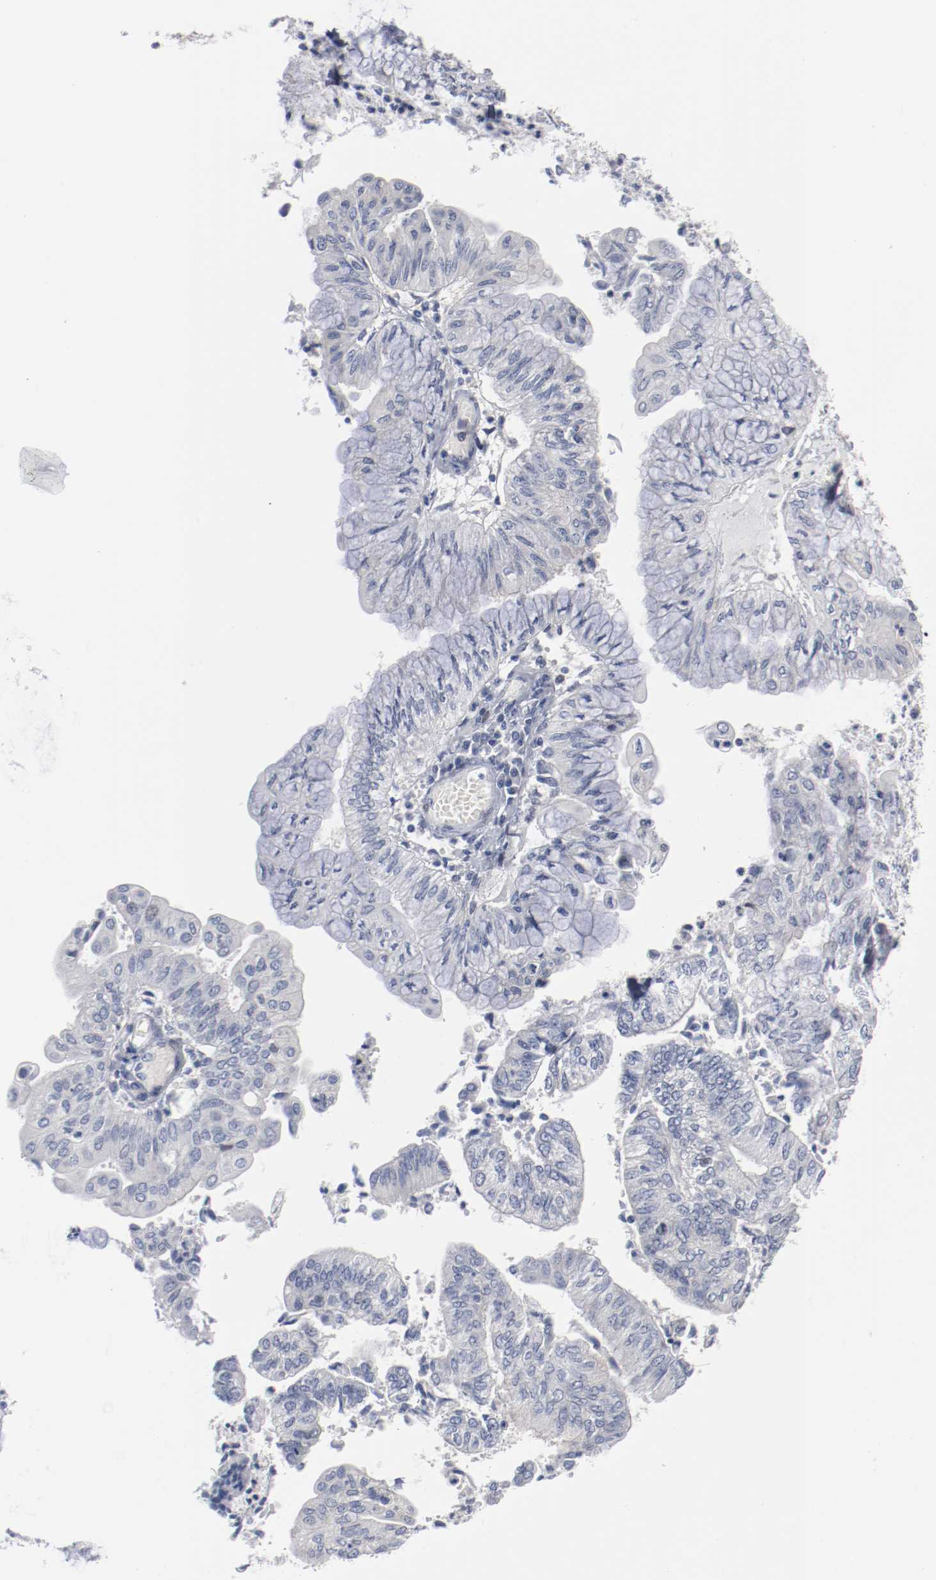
{"staining": {"intensity": "negative", "quantity": "none", "location": "none"}, "tissue": "endometrial cancer", "cell_type": "Tumor cells", "image_type": "cancer", "snomed": [{"axis": "morphology", "description": "Adenocarcinoma, NOS"}, {"axis": "topography", "description": "Endometrium"}], "caption": "Tumor cells are negative for brown protein staining in endometrial cancer.", "gene": "ZEB2", "patient": {"sex": "female", "age": 59}}